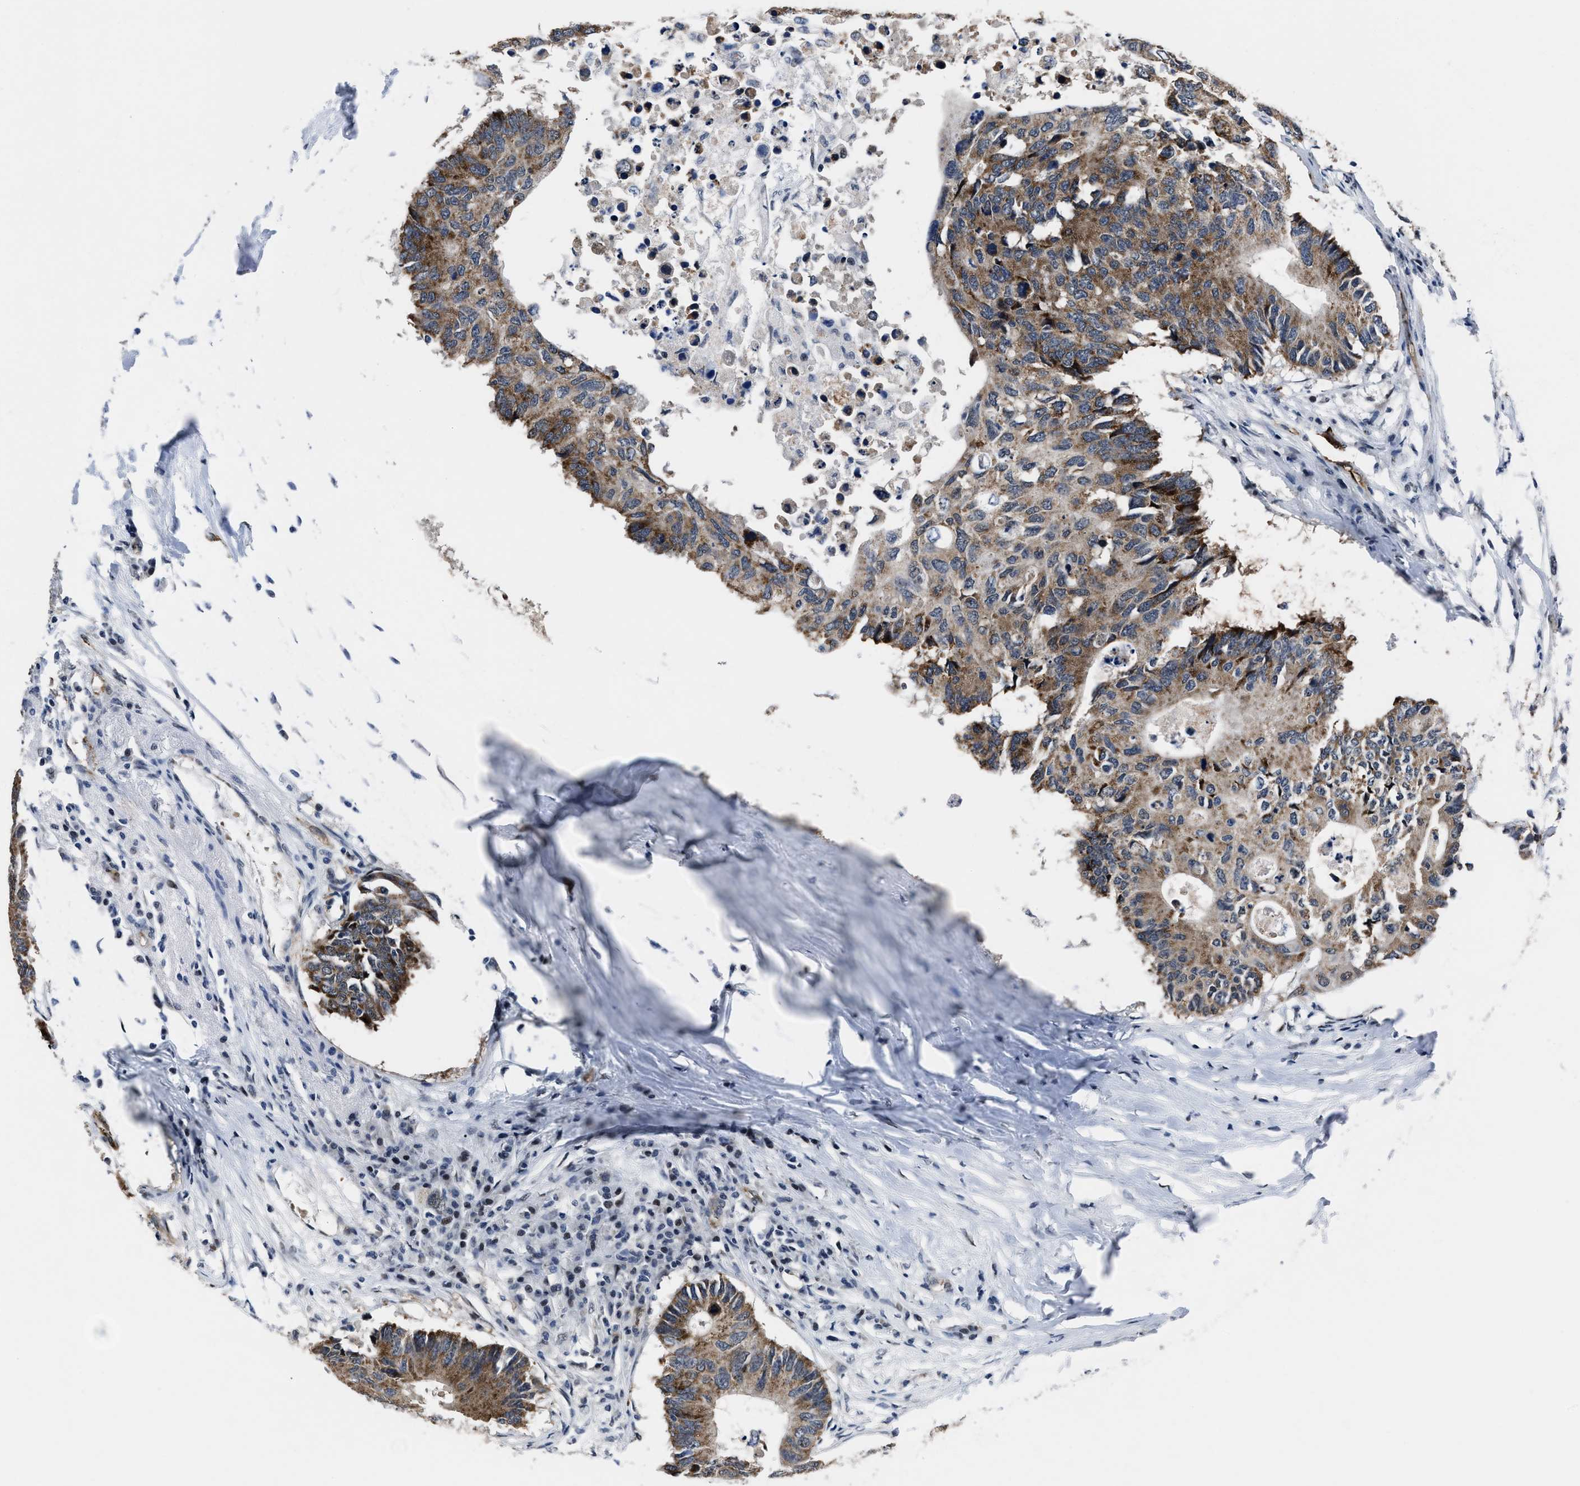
{"staining": {"intensity": "moderate", "quantity": ">75%", "location": "cytoplasmic/membranous"}, "tissue": "colorectal cancer", "cell_type": "Tumor cells", "image_type": "cancer", "snomed": [{"axis": "morphology", "description": "Adenocarcinoma, NOS"}, {"axis": "topography", "description": "Colon"}], "caption": "Immunohistochemical staining of human adenocarcinoma (colorectal) displays medium levels of moderate cytoplasmic/membranous staining in about >75% of tumor cells. Using DAB (3,3'-diaminobenzidine) (brown) and hematoxylin (blue) stains, captured at high magnification using brightfield microscopy.", "gene": "MARCKSL1", "patient": {"sex": "male", "age": 71}}